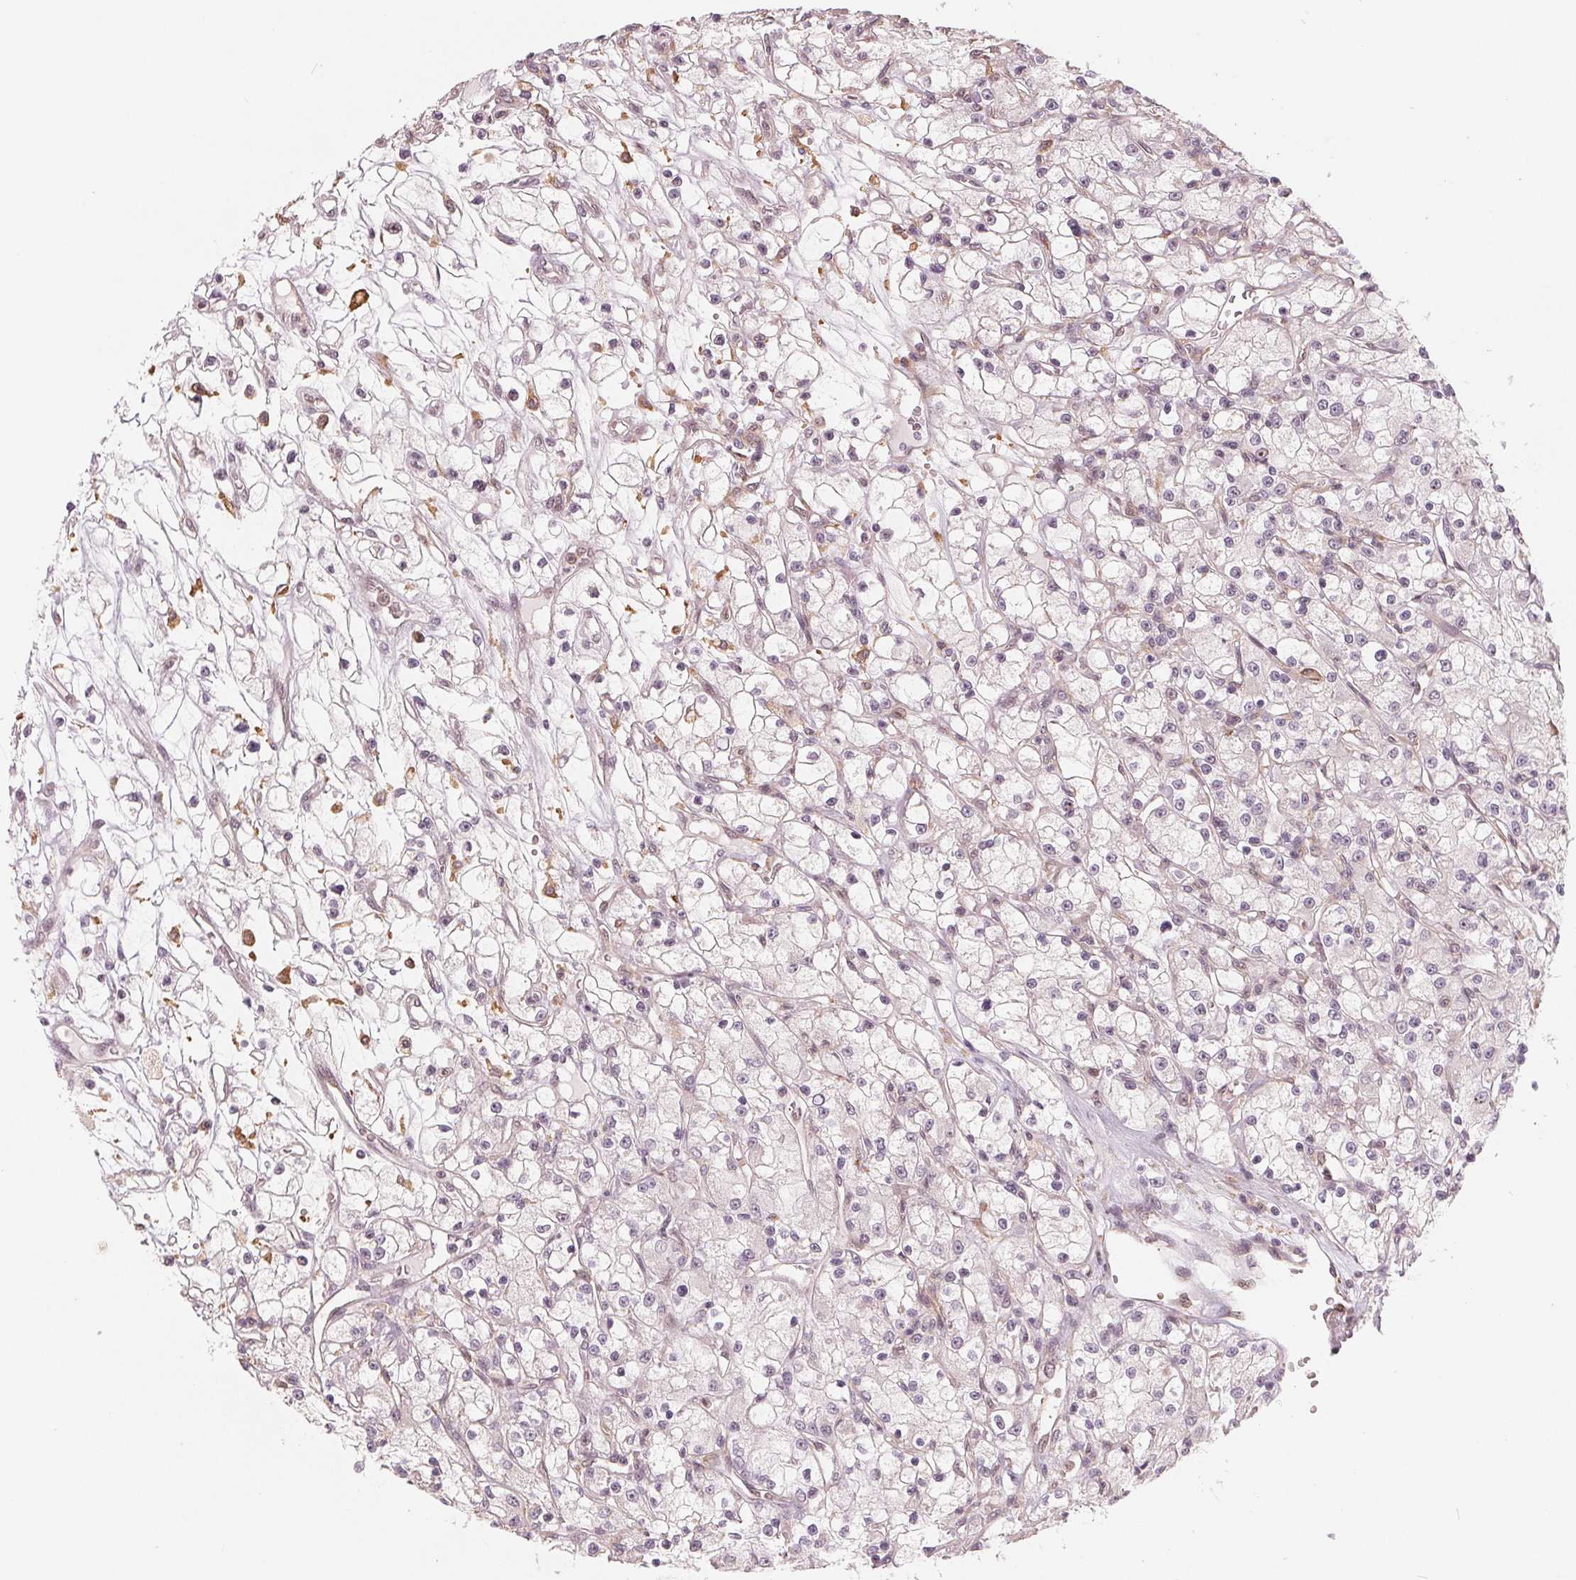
{"staining": {"intensity": "negative", "quantity": "none", "location": "none"}, "tissue": "renal cancer", "cell_type": "Tumor cells", "image_type": "cancer", "snomed": [{"axis": "morphology", "description": "Adenocarcinoma, NOS"}, {"axis": "topography", "description": "Kidney"}], "caption": "DAB immunohistochemical staining of human renal cancer exhibits no significant staining in tumor cells.", "gene": "IL9R", "patient": {"sex": "female", "age": 59}}